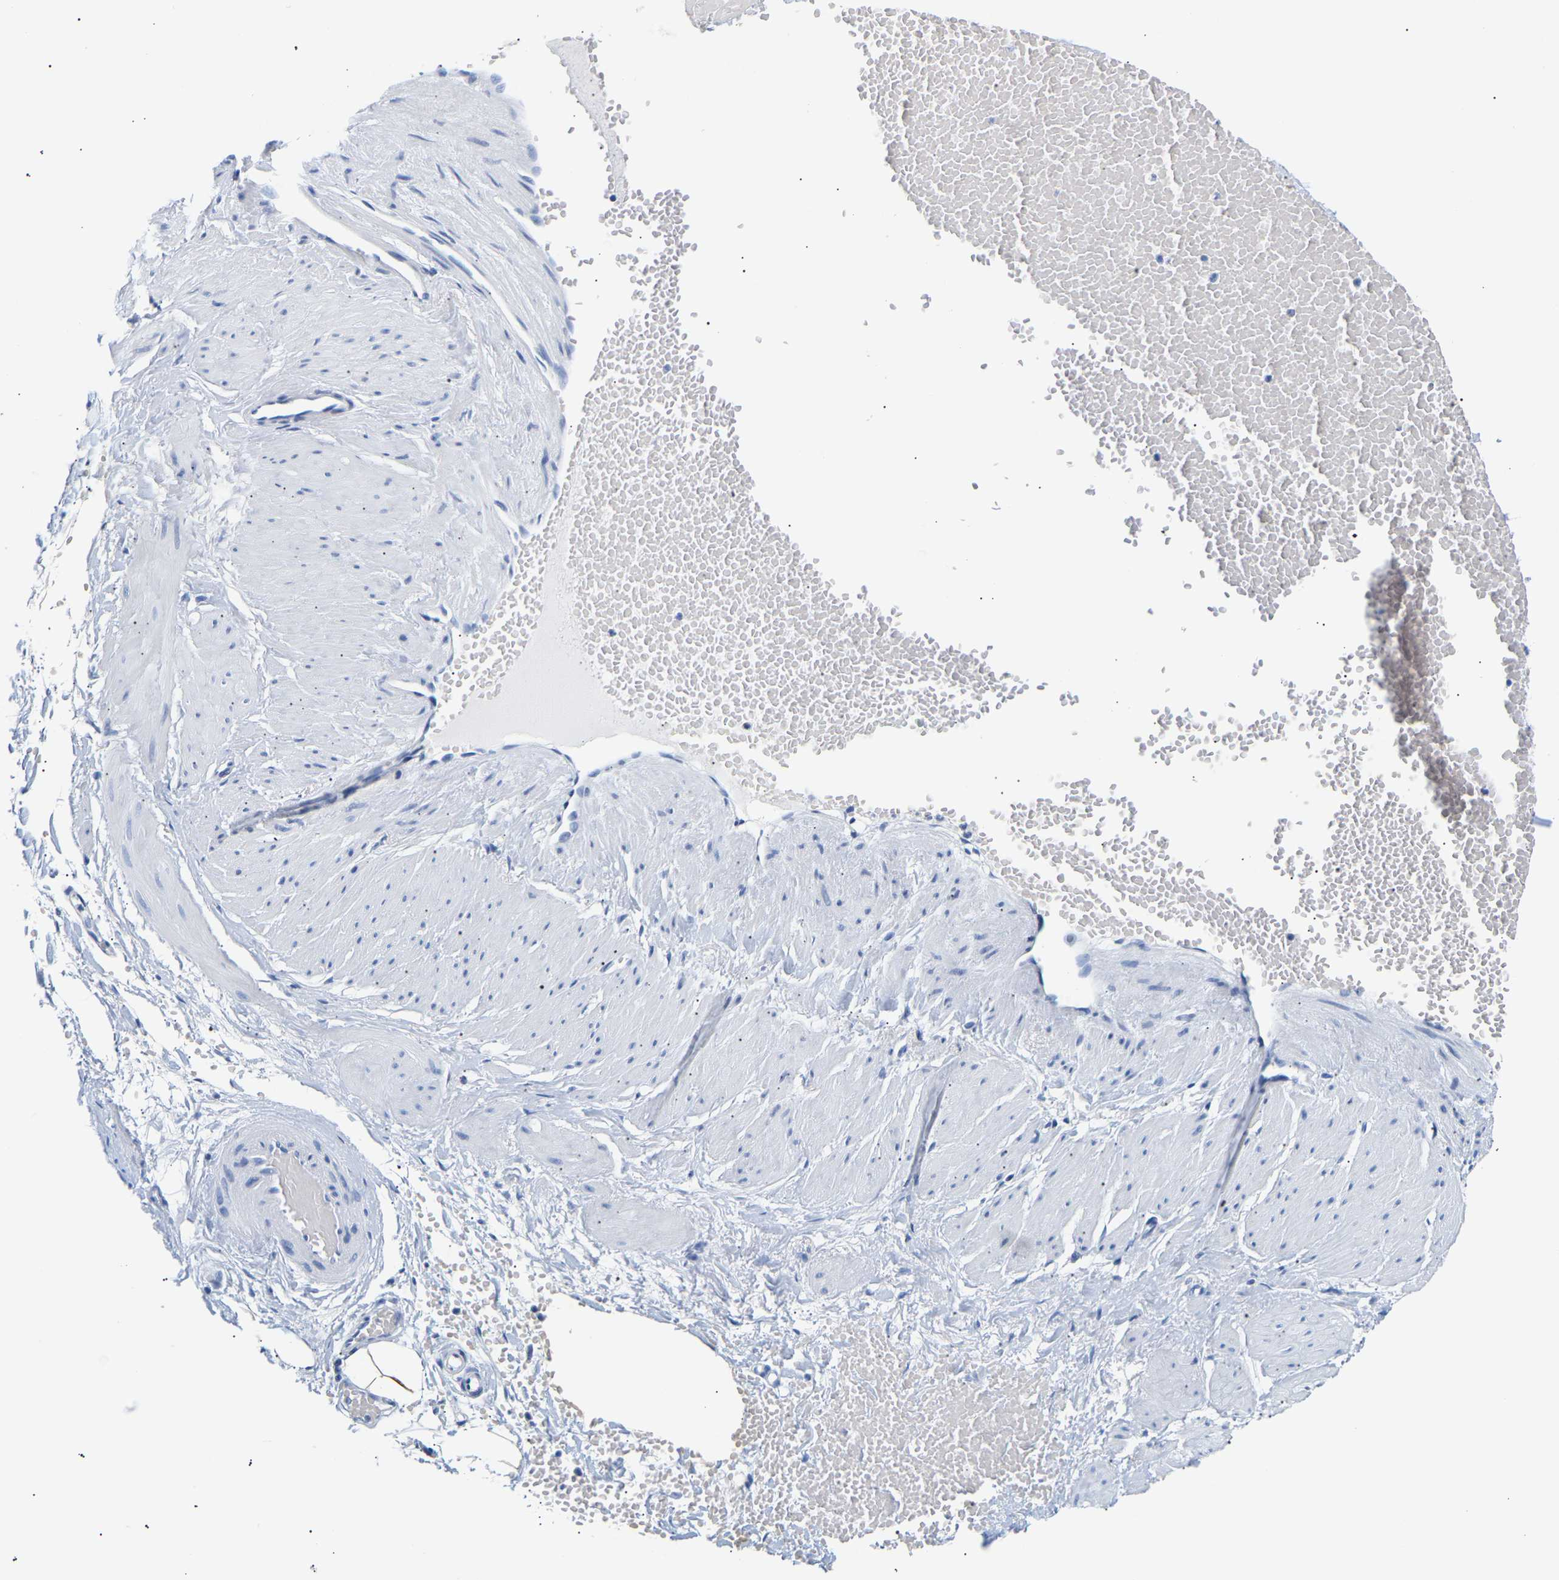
{"staining": {"intensity": "negative", "quantity": "none", "location": "none"}, "tissue": "adipose tissue", "cell_type": "Adipocytes", "image_type": "normal", "snomed": [{"axis": "morphology", "description": "Normal tissue, NOS"}, {"axis": "topography", "description": "Soft tissue"}], "caption": "Immunohistochemistry image of normal adipose tissue: human adipose tissue stained with DAB (3,3'-diaminobenzidine) shows no significant protein expression in adipocytes. (DAB (3,3'-diaminobenzidine) IHC with hematoxylin counter stain).", "gene": "SPINK2", "patient": {"sex": "male", "age": 72}}